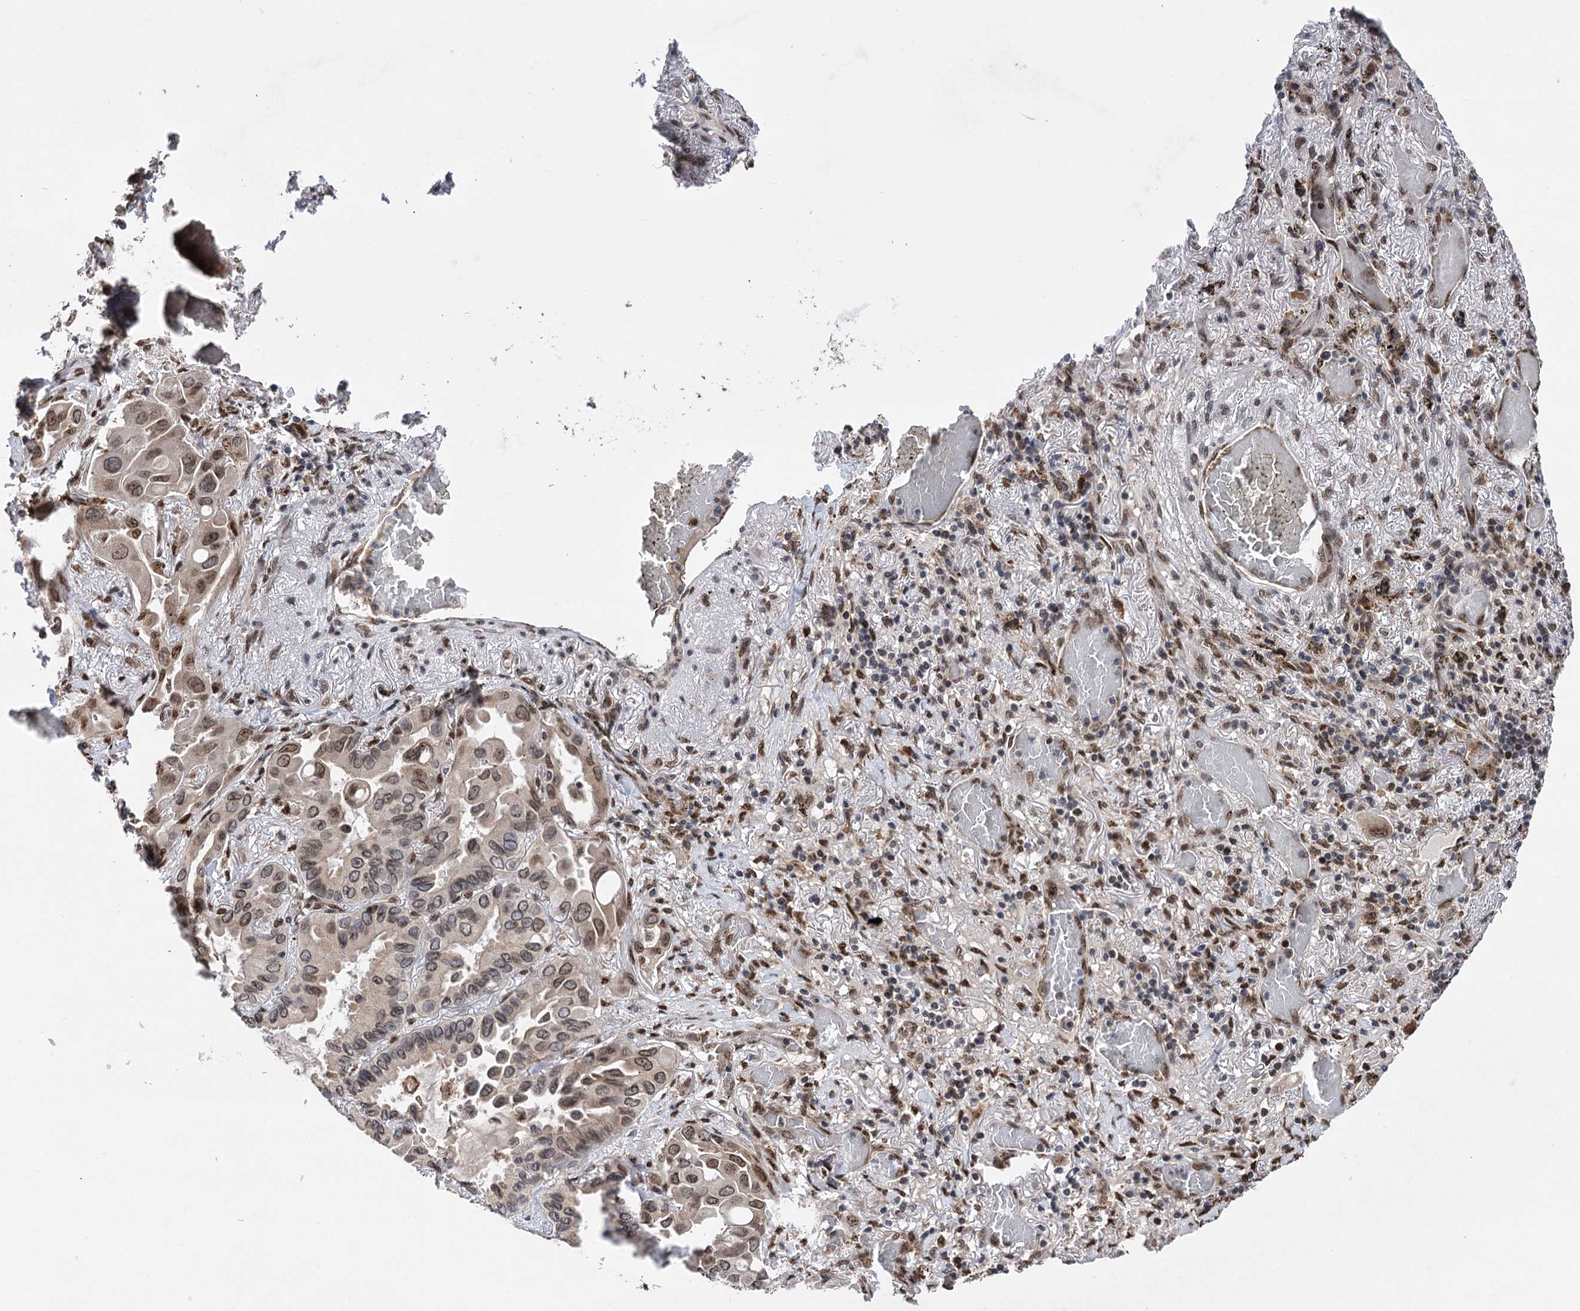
{"staining": {"intensity": "weak", "quantity": "25%-75%", "location": "nuclear"}, "tissue": "lung cancer", "cell_type": "Tumor cells", "image_type": "cancer", "snomed": [{"axis": "morphology", "description": "Adenocarcinoma, NOS"}, {"axis": "topography", "description": "Lung"}], "caption": "Protein staining of adenocarcinoma (lung) tissue exhibits weak nuclear staining in approximately 25%-75% of tumor cells.", "gene": "MESD", "patient": {"sex": "male", "age": 64}}